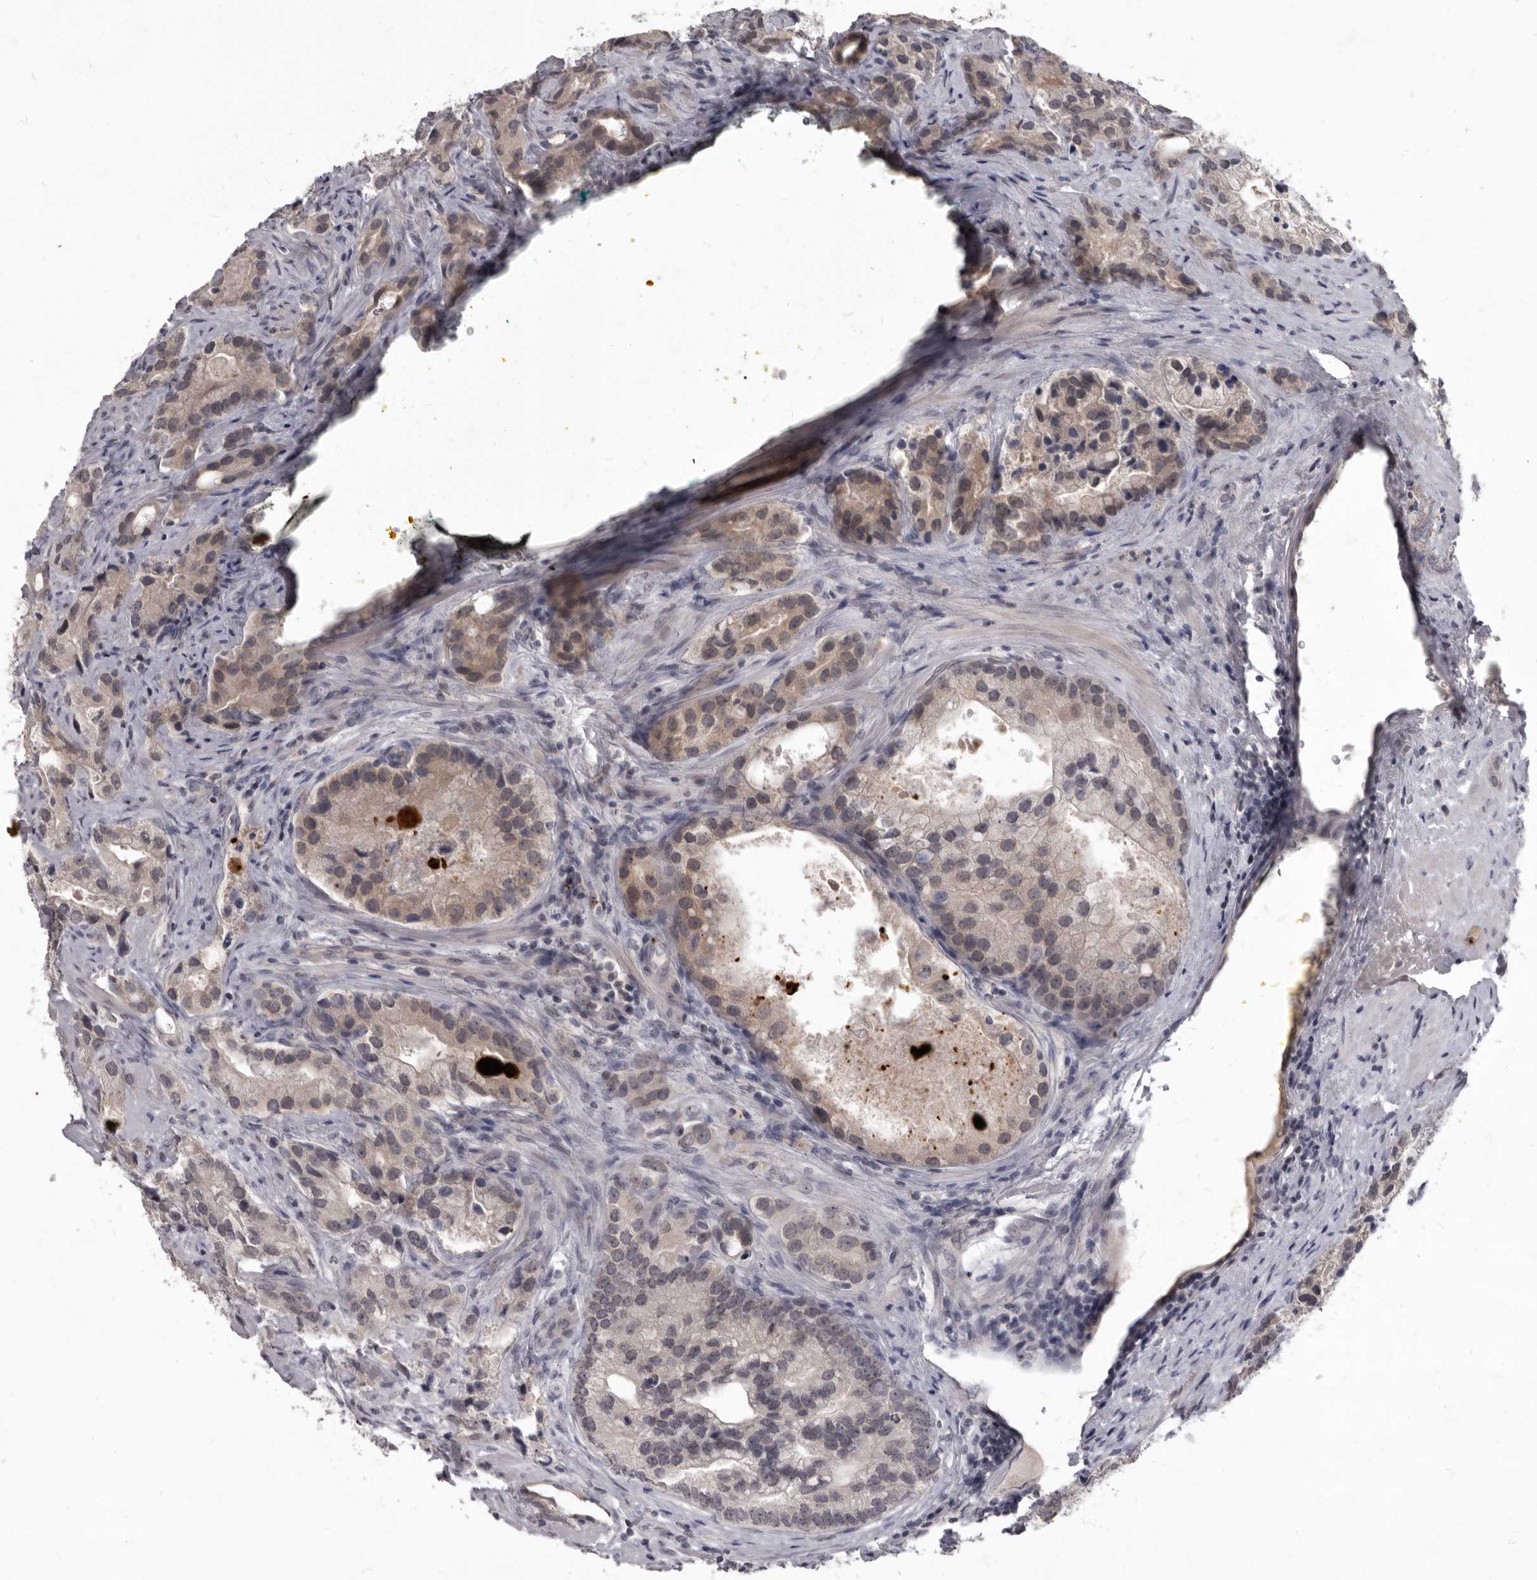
{"staining": {"intensity": "weak", "quantity": "25%-75%", "location": "cytoplasmic/membranous"}, "tissue": "prostate cancer", "cell_type": "Tumor cells", "image_type": "cancer", "snomed": [{"axis": "morphology", "description": "Adenocarcinoma, High grade"}, {"axis": "topography", "description": "Prostate"}], "caption": "Protein staining shows weak cytoplasmic/membranous staining in approximately 25%-75% of tumor cells in prostate cancer.", "gene": "SULT1E1", "patient": {"sex": "male", "age": 70}}